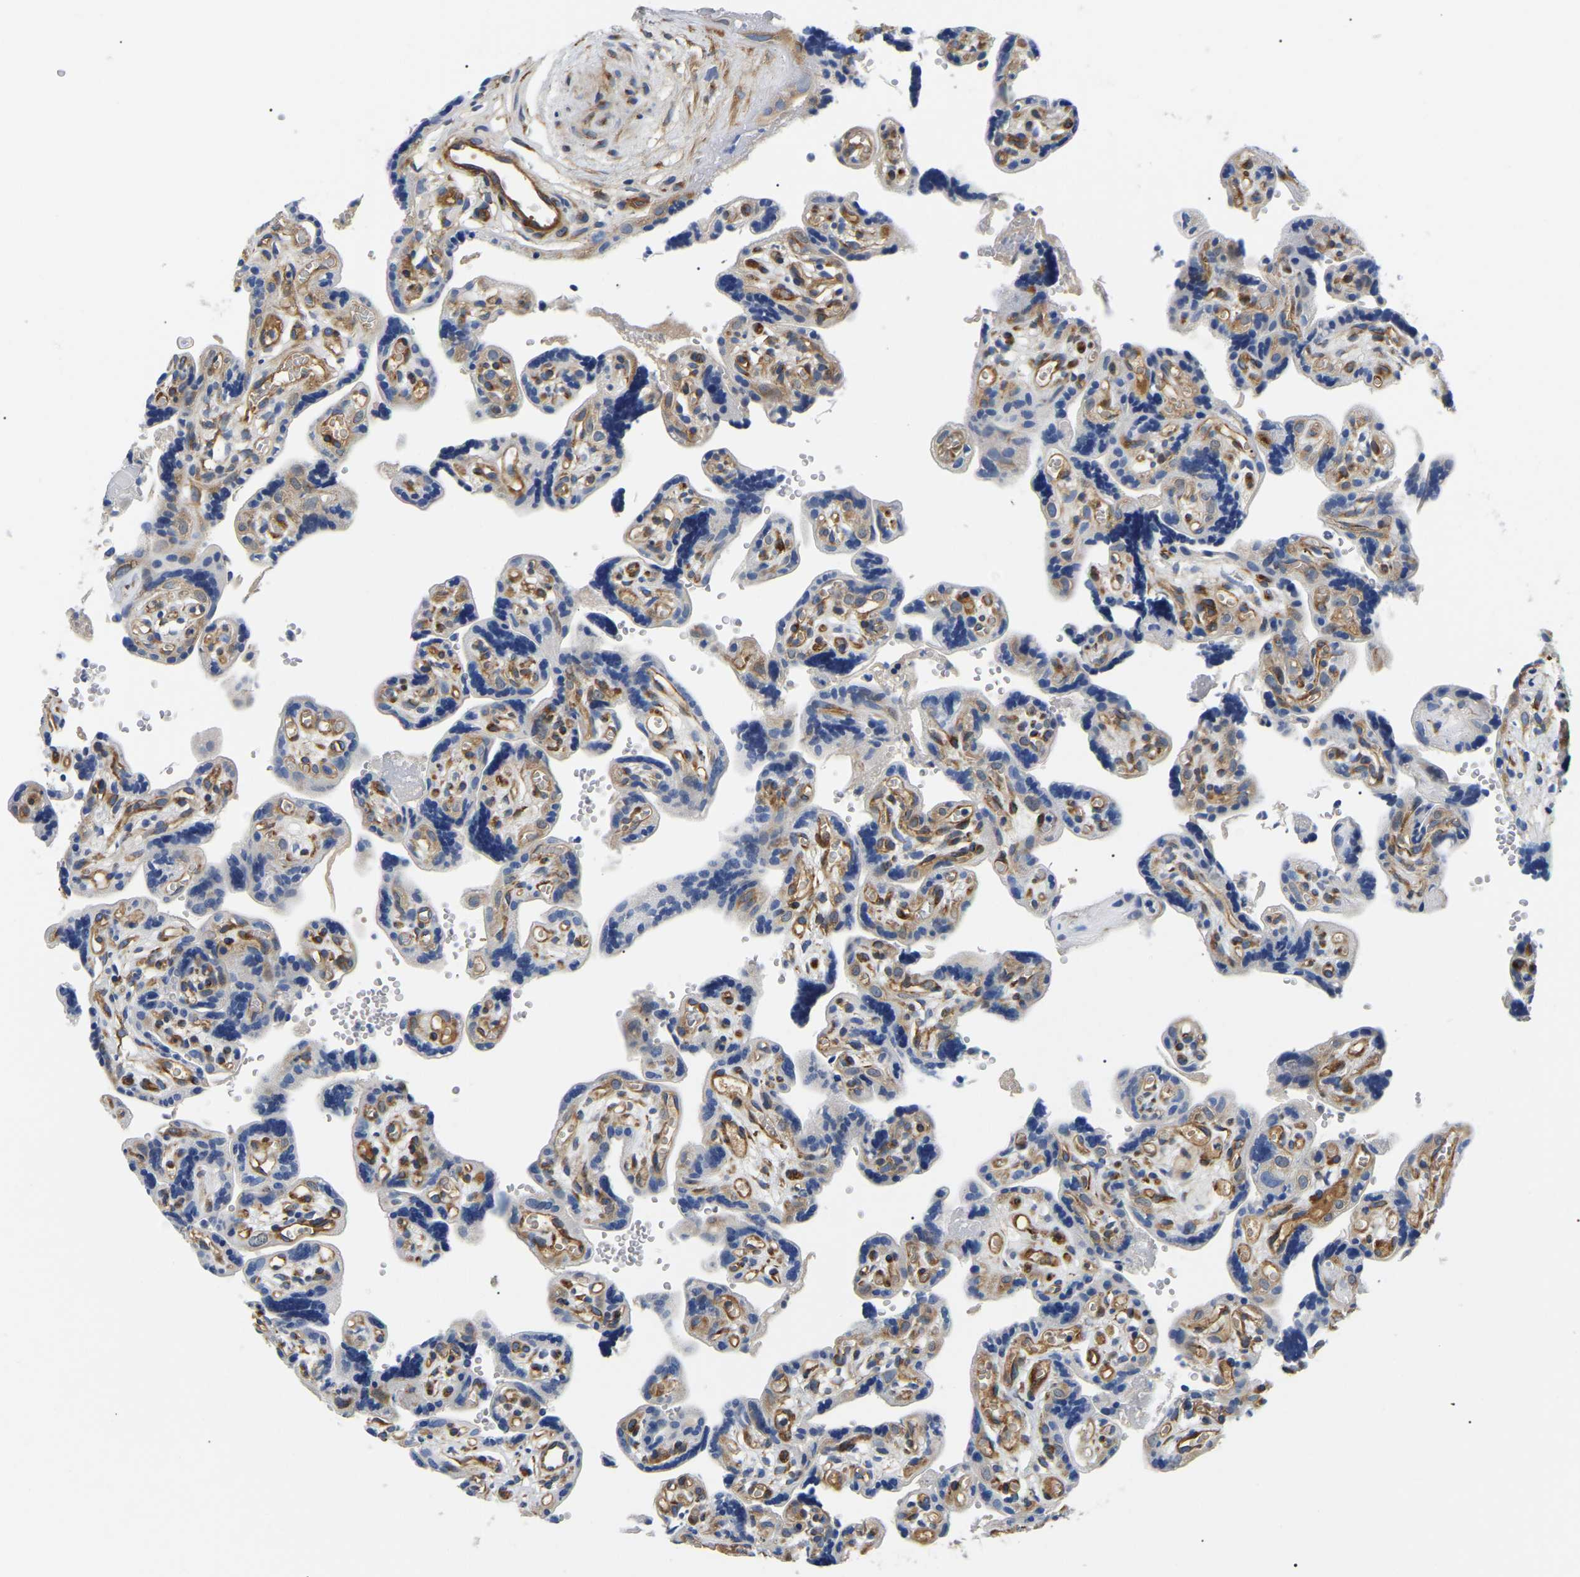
{"staining": {"intensity": "moderate", "quantity": ">75%", "location": "cytoplasmic/membranous"}, "tissue": "placenta", "cell_type": "Decidual cells", "image_type": "normal", "snomed": [{"axis": "morphology", "description": "Normal tissue, NOS"}, {"axis": "topography", "description": "Placenta"}], "caption": "A medium amount of moderate cytoplasmic/membranous staining is identified in approximately >75% of decidual cells in unremarkable placenta.", "gene": "DUSP8", "patient": {"sex": "female", "age": 30}}